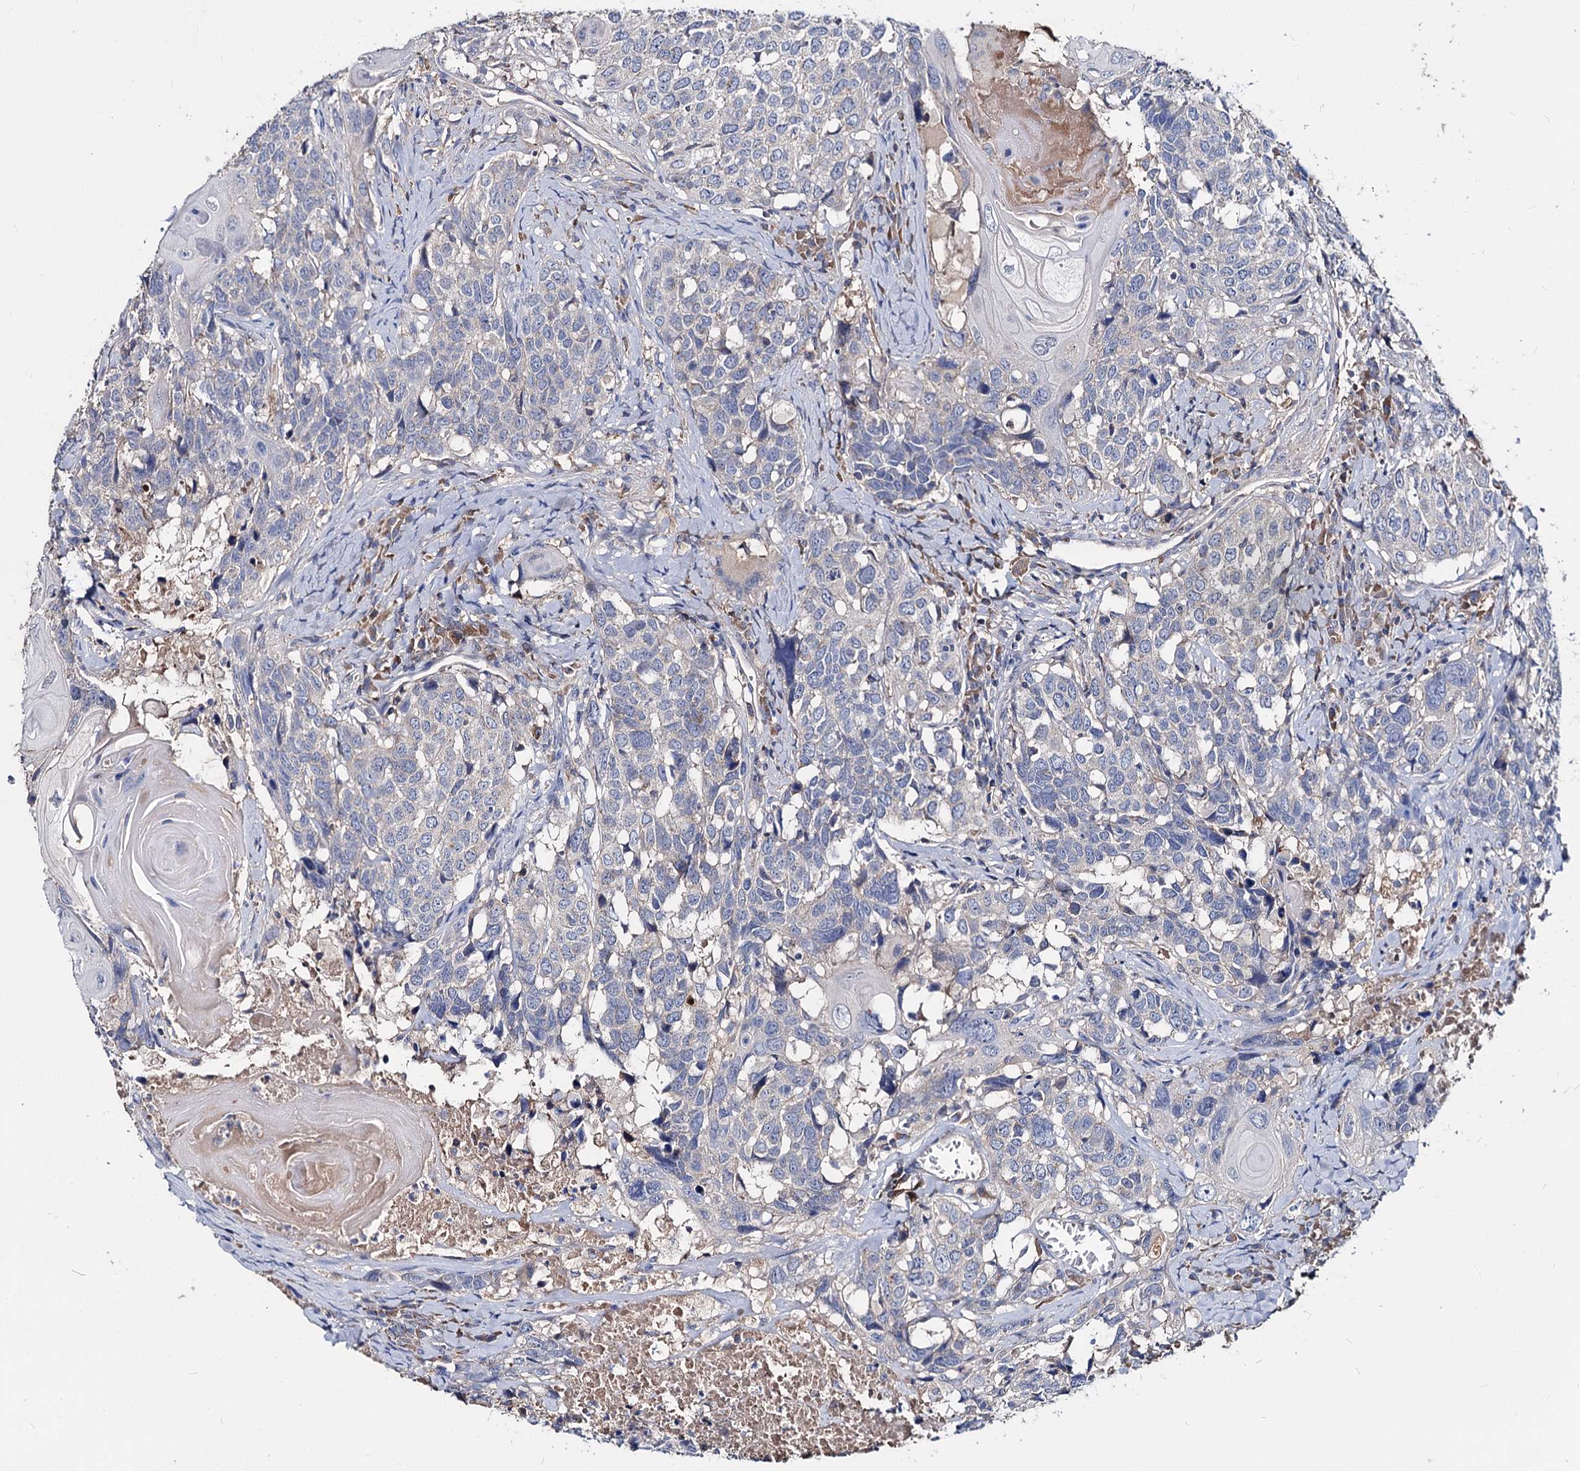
{"staining": {"intensity": "negative", "quantity": "none", "location": "none"}, "tissue": "head and neck cancer", "cell_type": "Tumor cells", "image_type": "cancer", "snomed": [{"axis": "morphology", "description": "Squamous cell carcinoma, NOS"}, {"axis": "topography", "description": "Head-Neck"}], "caption": "Immunohistochemical staining of human head and neck cancer shows no significant positivity in tumor cells. The staining is performed using DAB brown chromogen with nuclei counter-stained in using hematoxylin.", "gene": "ACY3", "patient": {"sex": "male", "age": 66}}